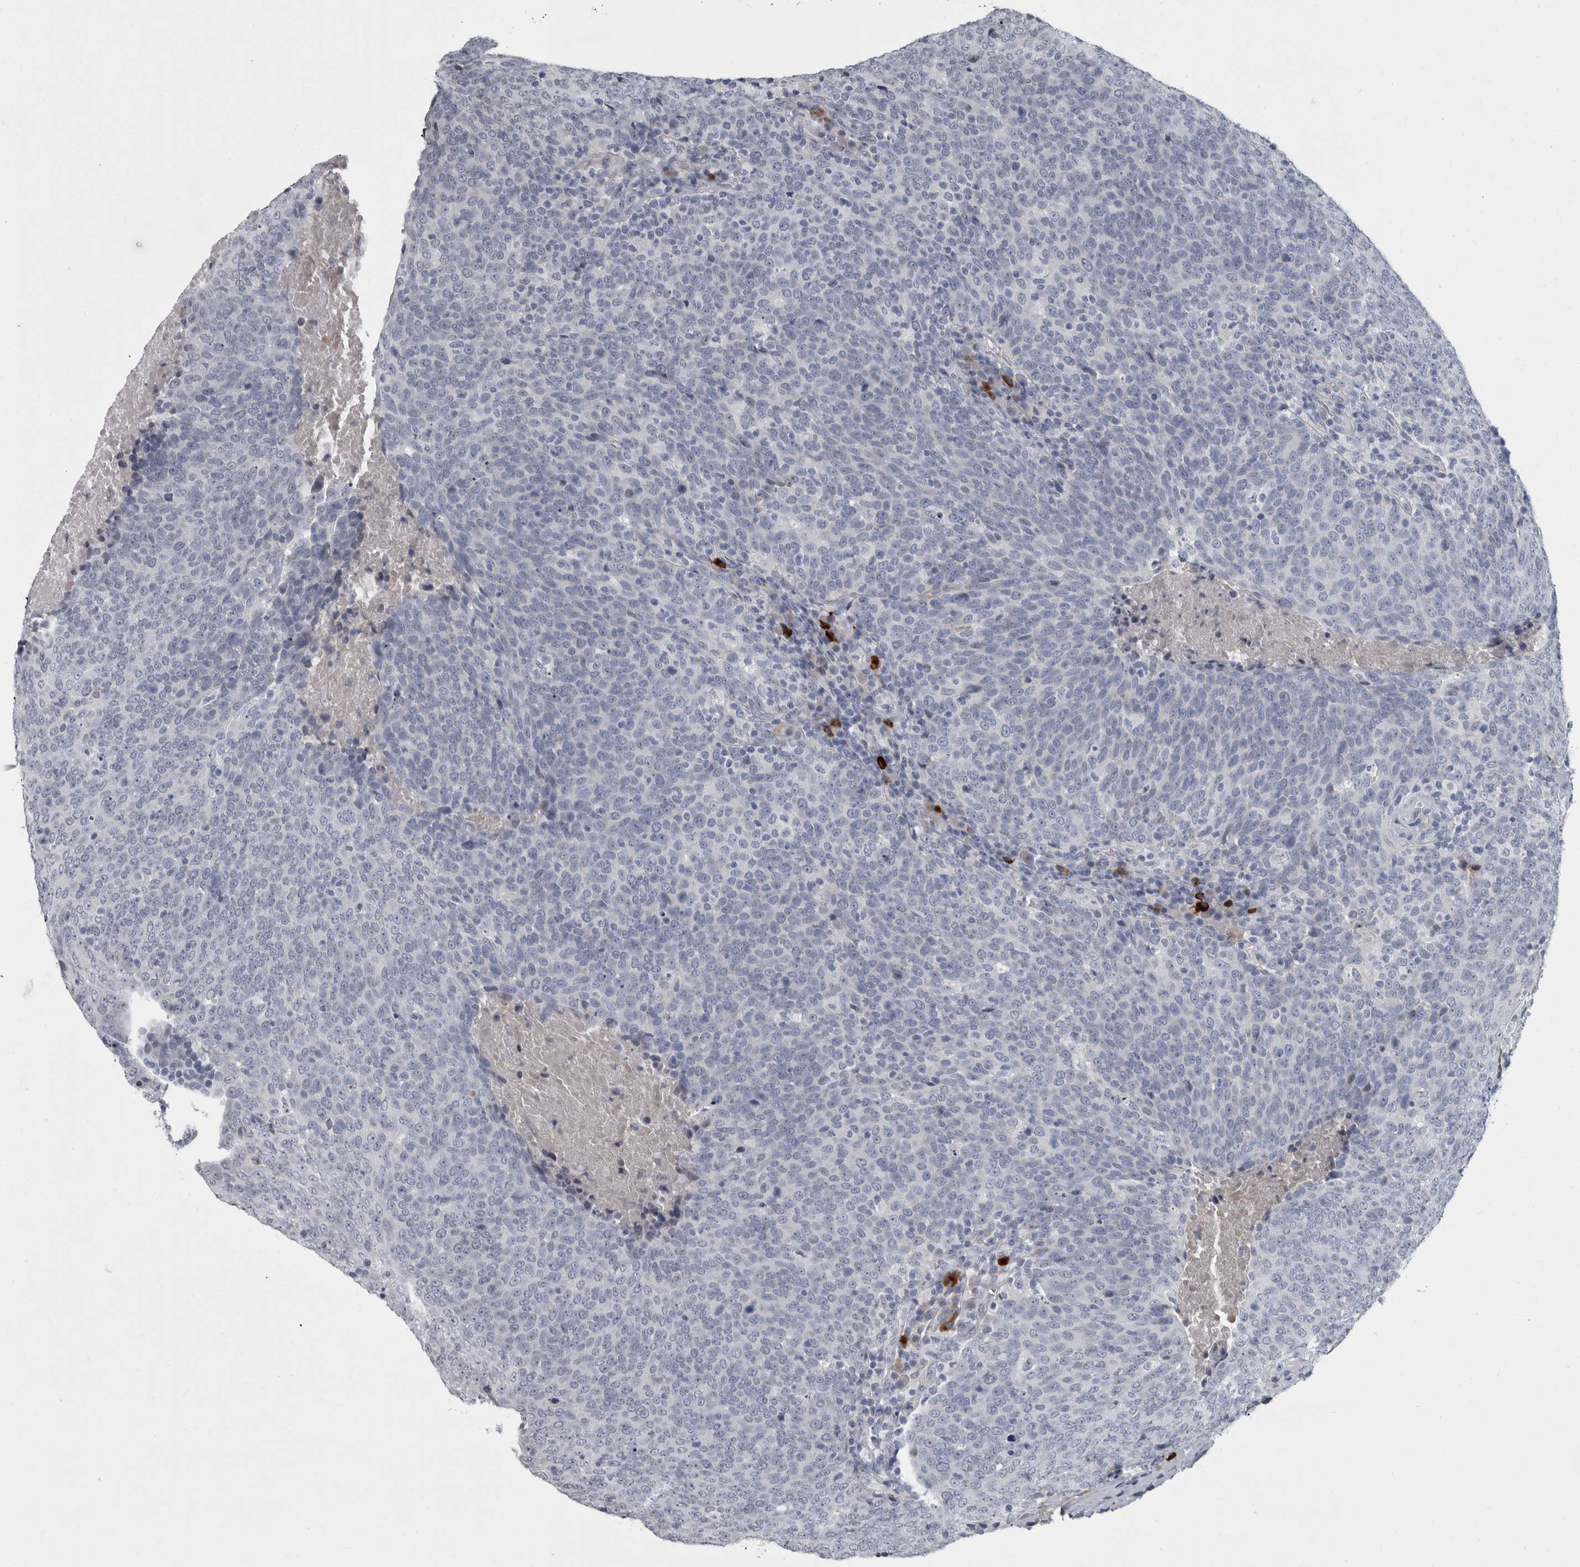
{"staining": {"intensity": "negative", "quantity": "none", "location": "none"}, "tissue": "head and neck cancer", "cell_type": "Tumor cells", "image_type": "cancer", "snomed": [{"axis": "morphology", "description": "Squamous cell carcinoma, NOS"}, {"axis": "morphology", "description": "Squamous cell carcinoma, metastatic, NOS"}, {"axis": "topography", "description": "Lymph node"}, {"axis": "topography", "description": "Head-Neck"}], "caption": "An immunohistochemistry histopathology image of head and neck cancer (metastatic squamous cell carcinoma) is shown. There is no staining in tumor cells of head and neck cancer (metastatic squamous cell carcinoma).", "gene": "SLC25A39", "patient": {"sex": "male", "age": 62}}